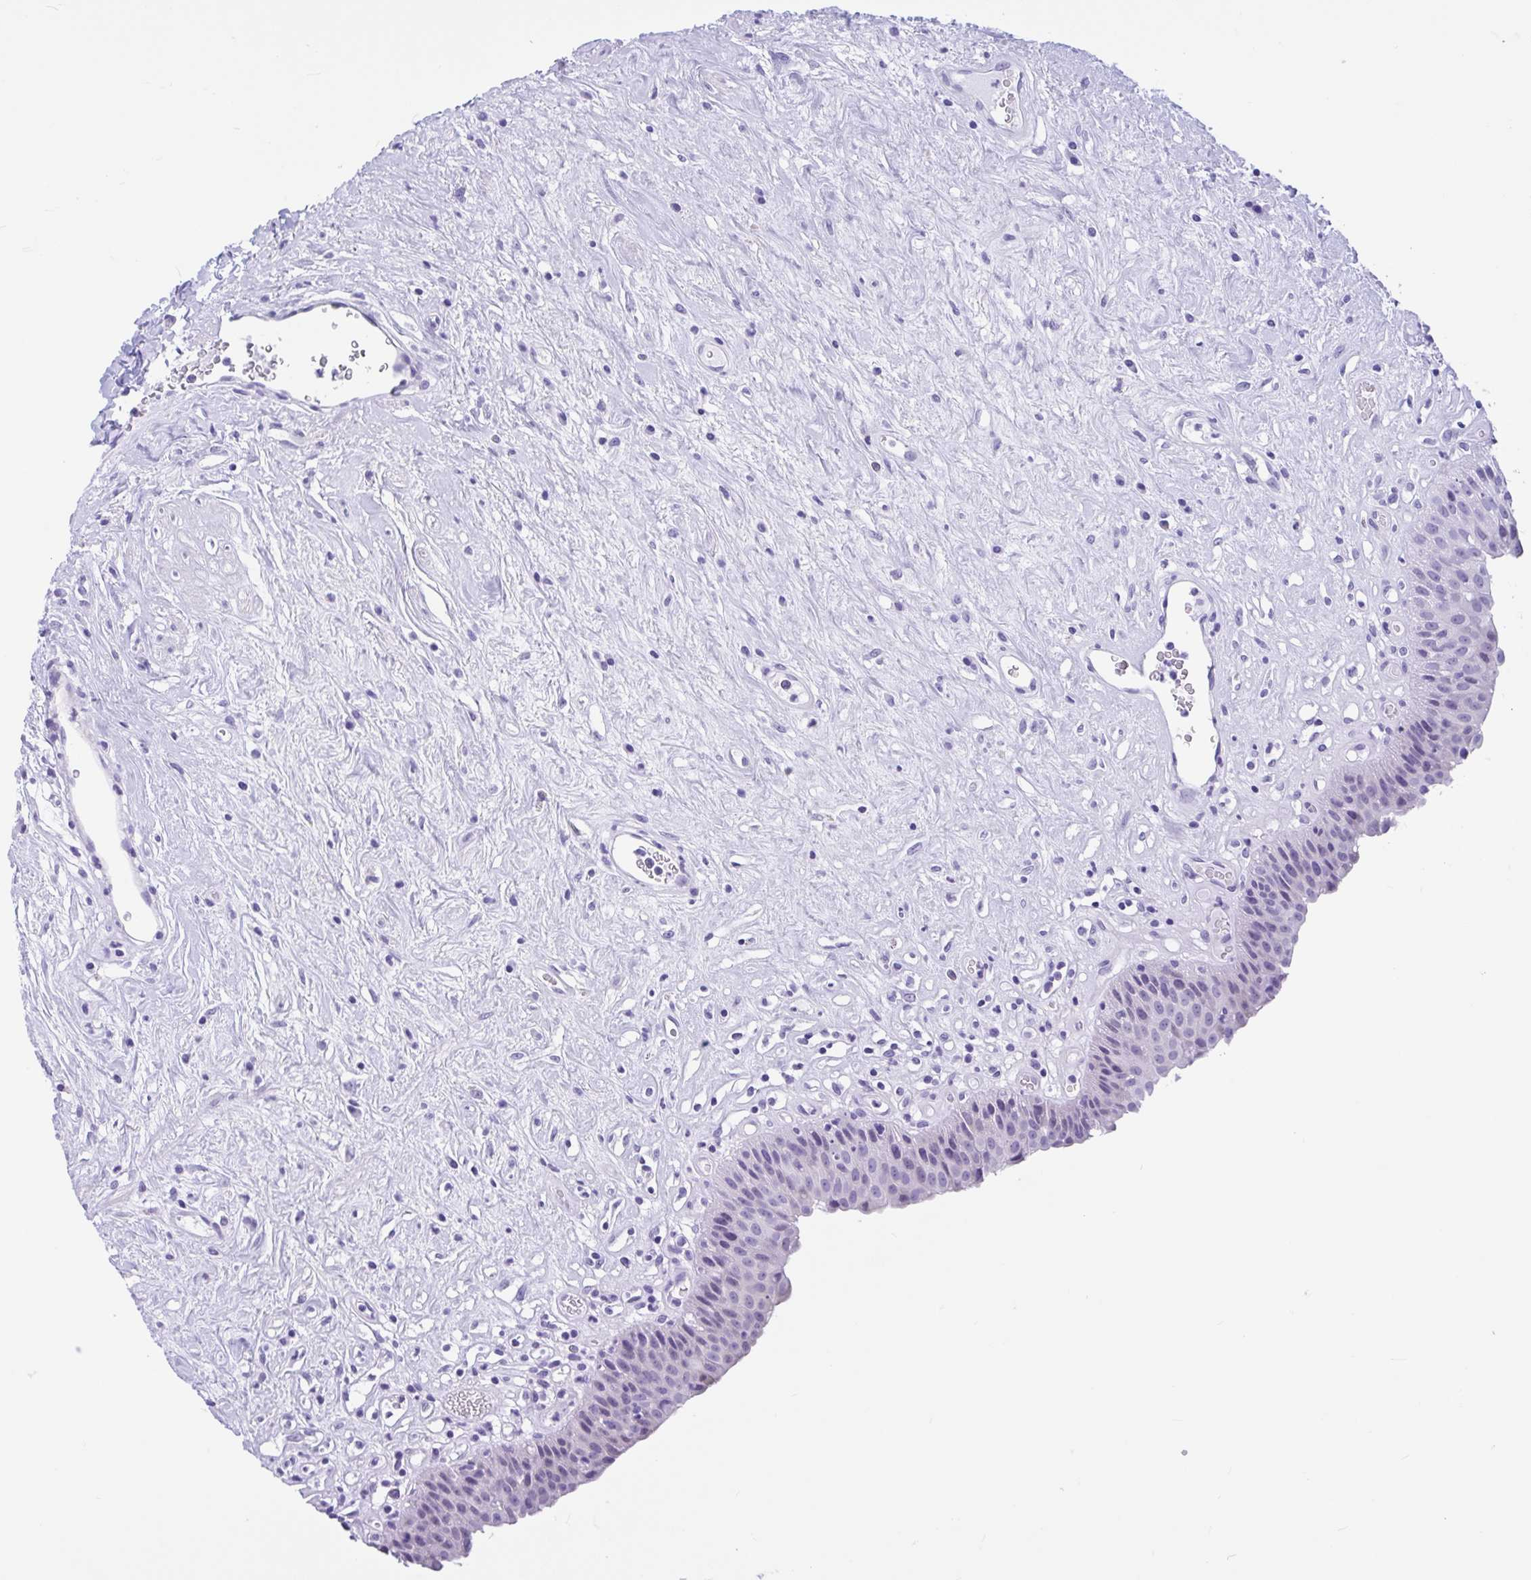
{"staining": {"intensity": "negative", "quantity": "none", "location": "none"}, "tissue": "urinary bladder", "cell_type": "Urothelial cells", "image_type": "normal", "snomed": [{"axis": "morphology", "description": "Normal tissue, NOS"}, {"axis": "topography", "description": "Urinary bladder"}], "caption": "Immunohistochemistry micrograph of unremarkable human urinary bladder stained for a protein (brown), which shows no positivity in urothelial cells. (Brightfield microscopy of DAB immunohistochemistry at high magnification).", "gene": "IAPP", "patient": {"sex": "female", "age": 56}}